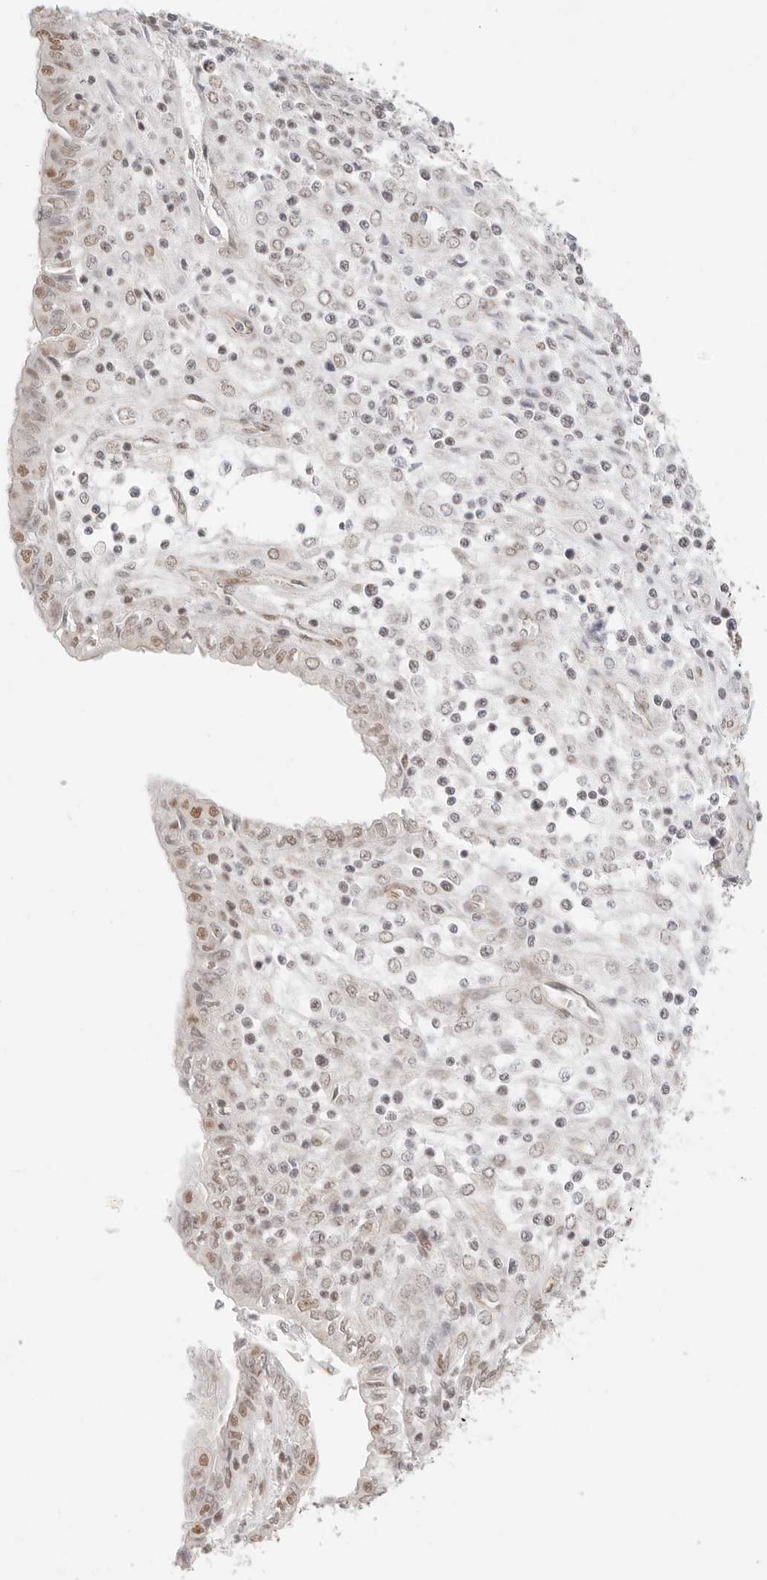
{"staining": {"intensity": "weak", "quantity": "<25%", "location": "nuclear"}, "tissue": "endometrial cancer", "cell_type": "Tumor cells", "image_type": "cancer", "snomed": [{"axis": "morphology", "description": "Normal tissue, NOS"}, {"axis": "morphology", "description": "Adenocarcinoma, NOS"}, {"axis": "topography", "description": "Endometrium"}], "caption": "Human endometrial cancer (adenocarcinoma) stained for a protein using IHC reveals no staining in tumor cells.", "gene": "ZC3H11A", "patient": {"sex": "female", "age": 53}}